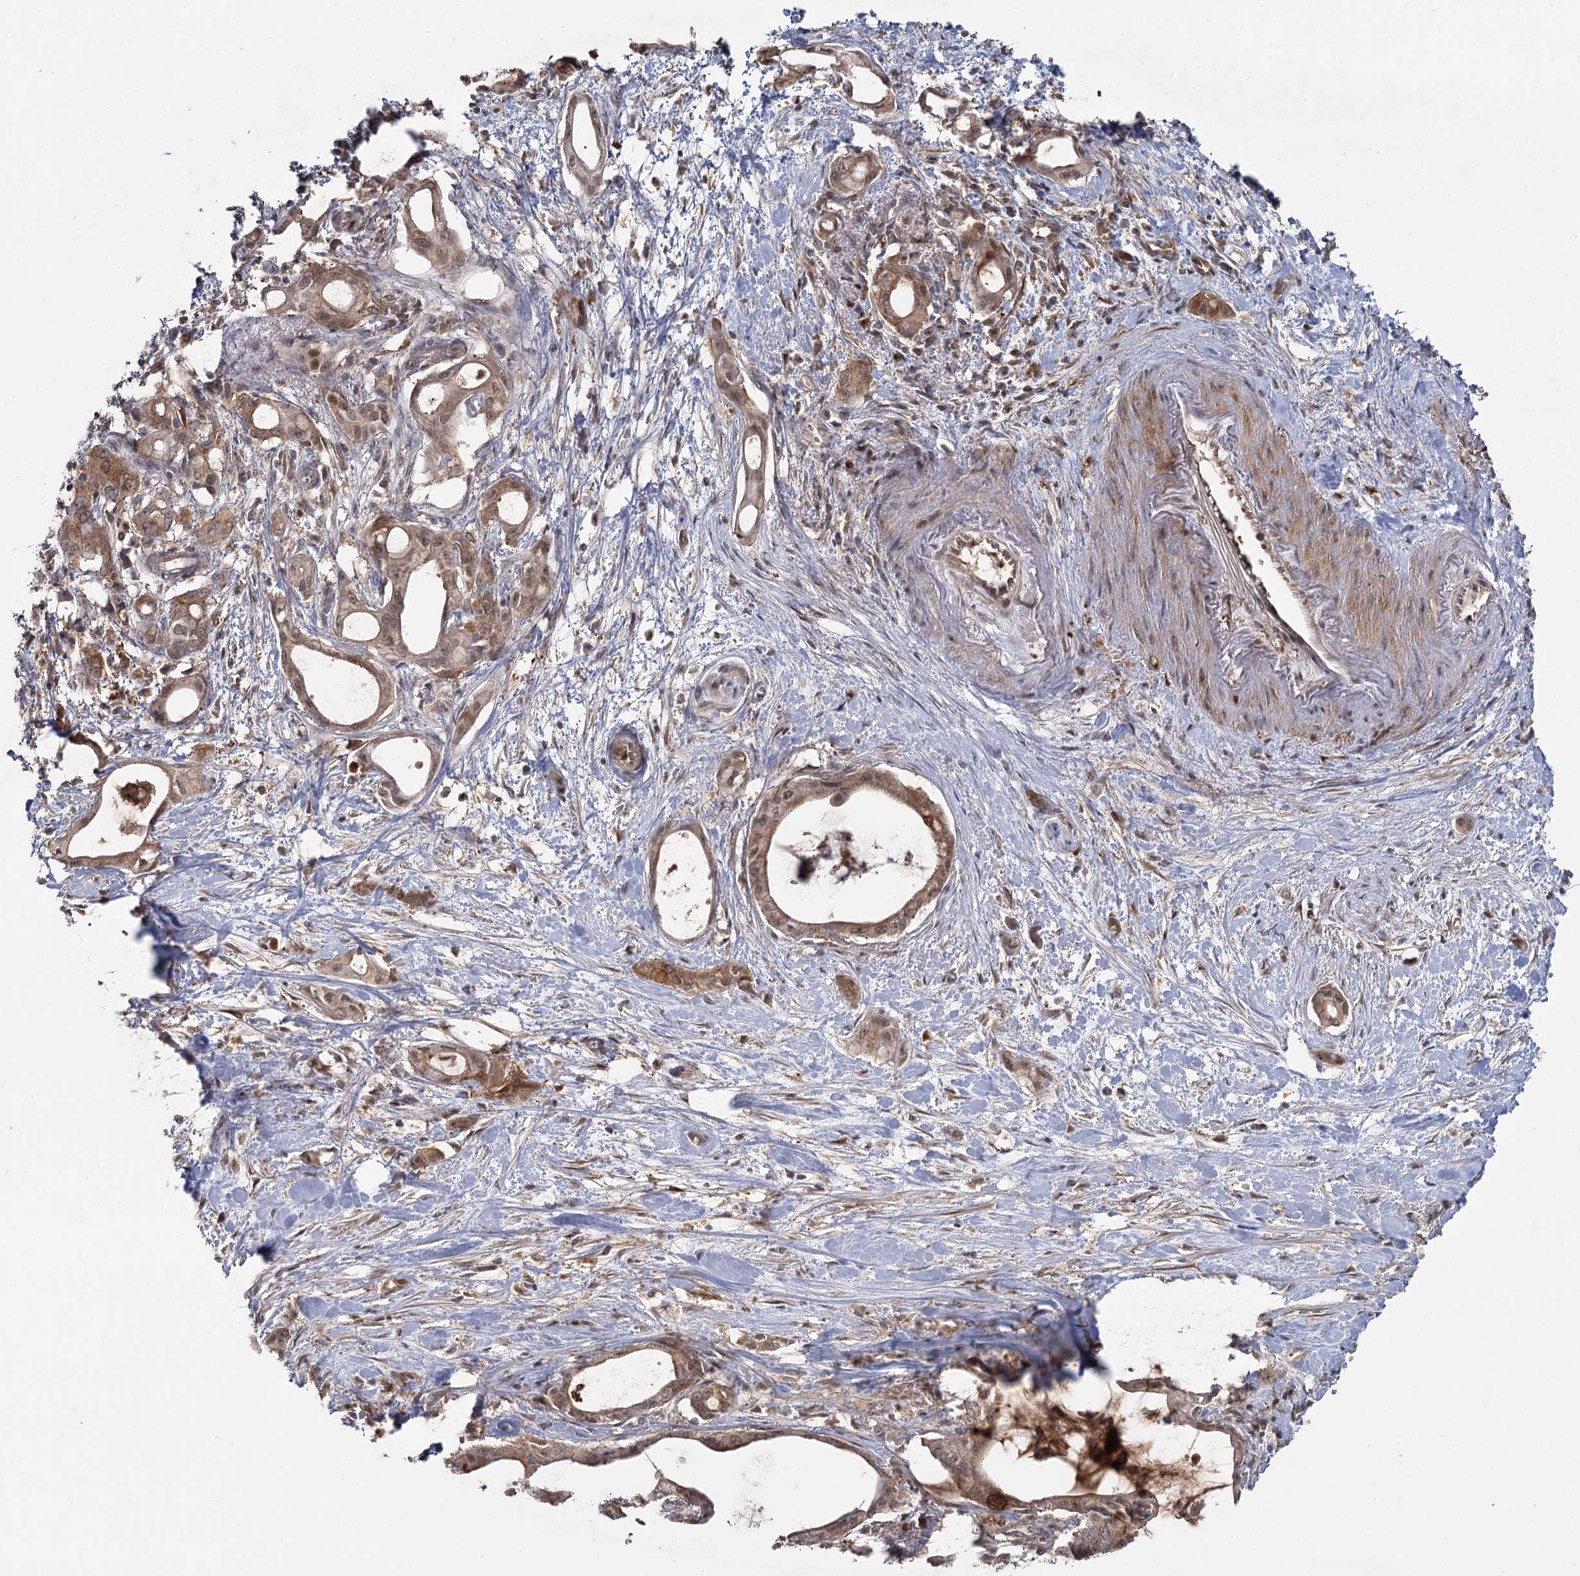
{"staining": {"intensity": "moderate", "quantity": ">75%", "location": "cytoplasmic/membranous"}, "tissue": "pancreatic cancer", "cell_type": "Tumor cells", "image_type": "cancer", "snomed": [{"axis": "morphology", "description": "Adenocarcinoma, NOS"}, {"axis": "topography", "description": "Pancreas"}], "caption": "High-power microscopy captured an immunohistochemistry (IHC) image of pancreatic adenocarcinoma, revealing moderate cytoplasmic/membranous staining in approximately >75% of tumor cells. (Stains: DAB (3,3'-diaminobenzidine) in brown, nuclei in blue, Microscopy: brightfield microscopy at high magnification).", "gene": "WDR44", "patient": {"sex": "male", "age": 72}}